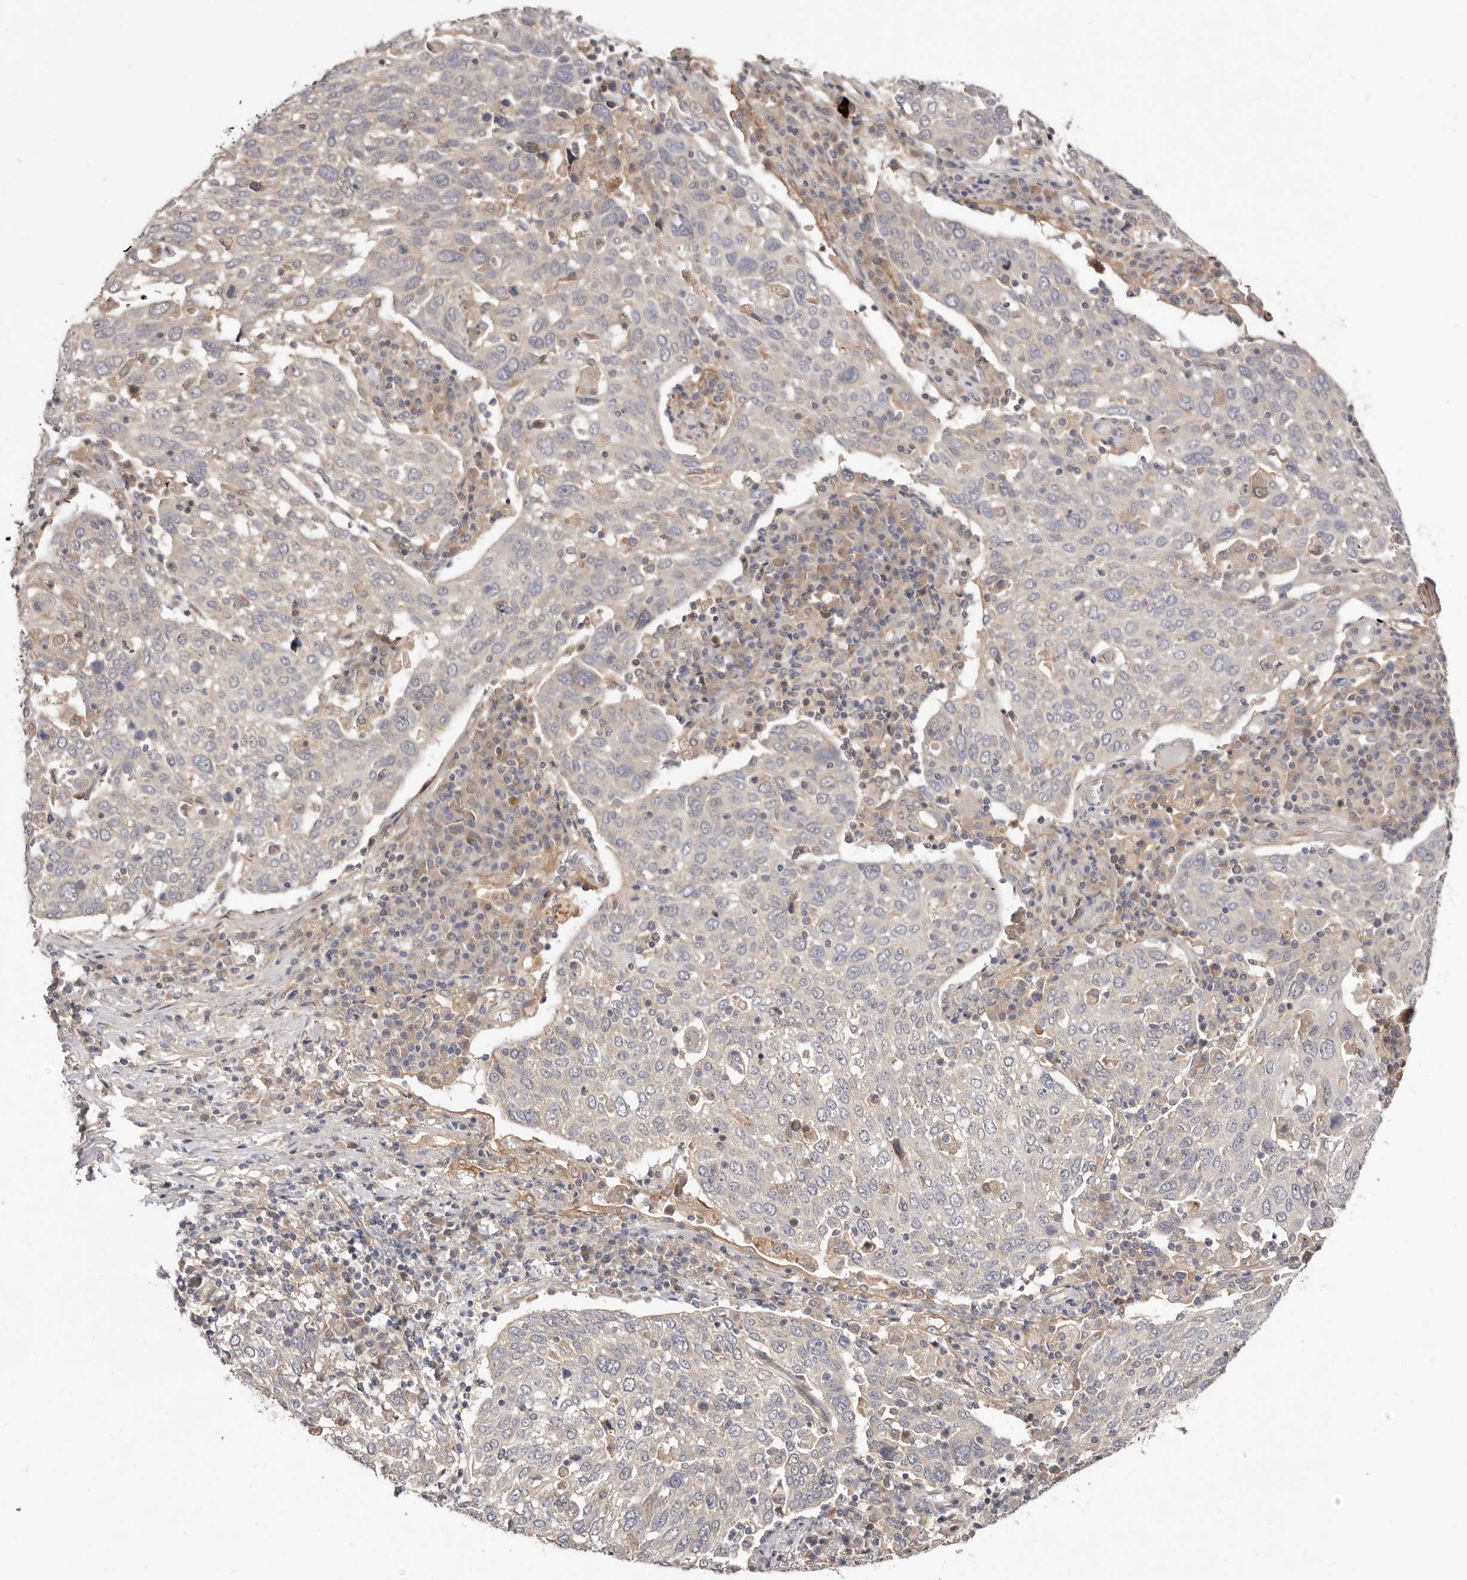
{"staining": {"intensity": "negative", "quantity": "none", "location": "none"}, "tissue": "lung cancer", "cell_type": "Tumor cells", "image_type": "cancer", "snomed": [{"axis": "morphology", "description": "Squamous cell carcinoma, NOS"}, {"axis": "topography", "description": "Lung"}], "caption": "The histopathology image shows no significant expression in tumor cells of squamous cell carcinoma (lung).", "gene": "ADAMTS9", "patient": {"sex": "male", "age": 65}}